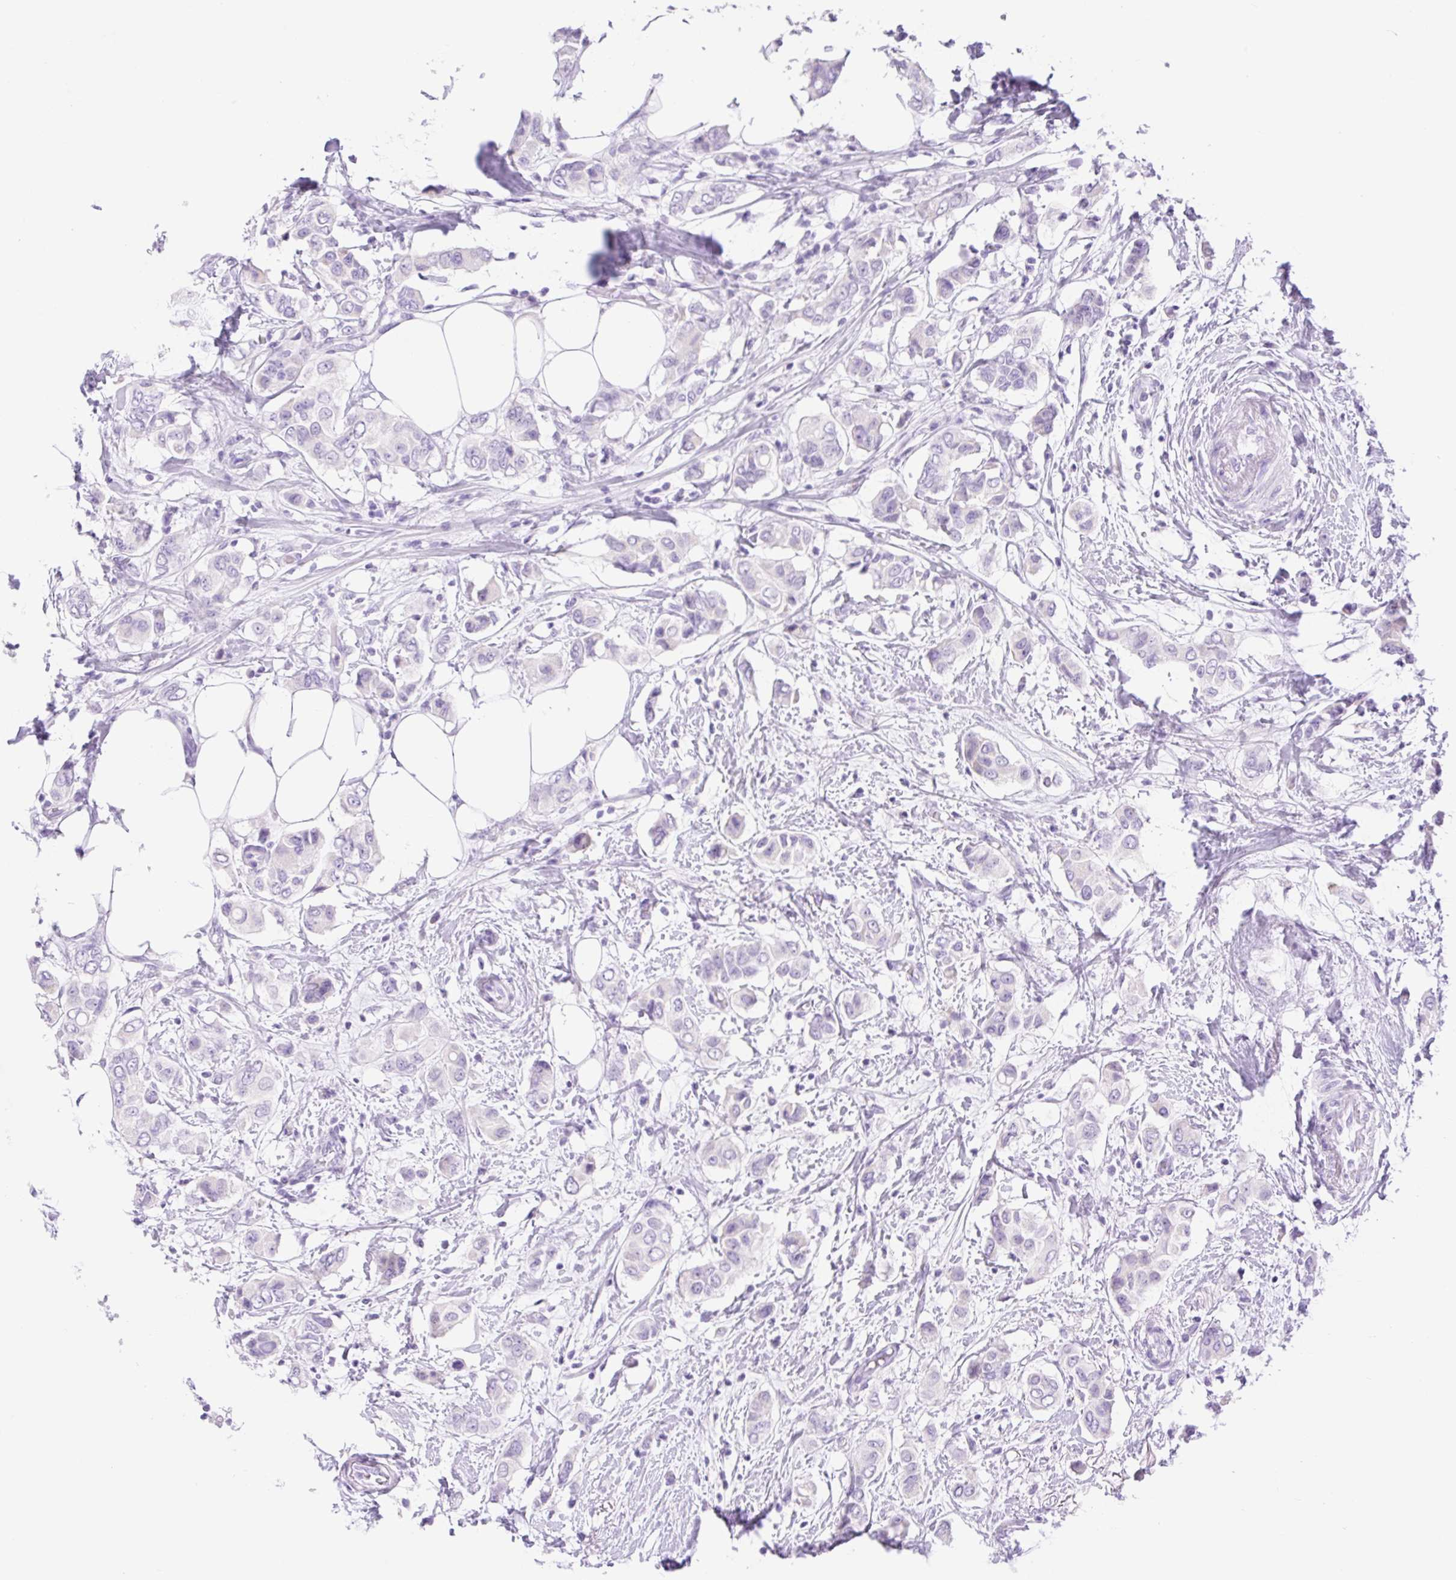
{"staining": {"intensity": "negative", "quantity": "none", "location": "none"}, "tissue": "breast cancer", "cell_type": "Tumor cells", "image_type": "cancer", "snomed": [{"axis": "morphology", "description": "Lobular carcinoma"}, {"axis": "topography", "description": "Breast"}], "caption": "This is an immunohistochemistry (IHC) photomicrograph of human breast cancer (lobular carcinoma). There is no staining in tumor cells.", "gene": "SLC25A40", "patient": {"sex": "female", "age": 51}}